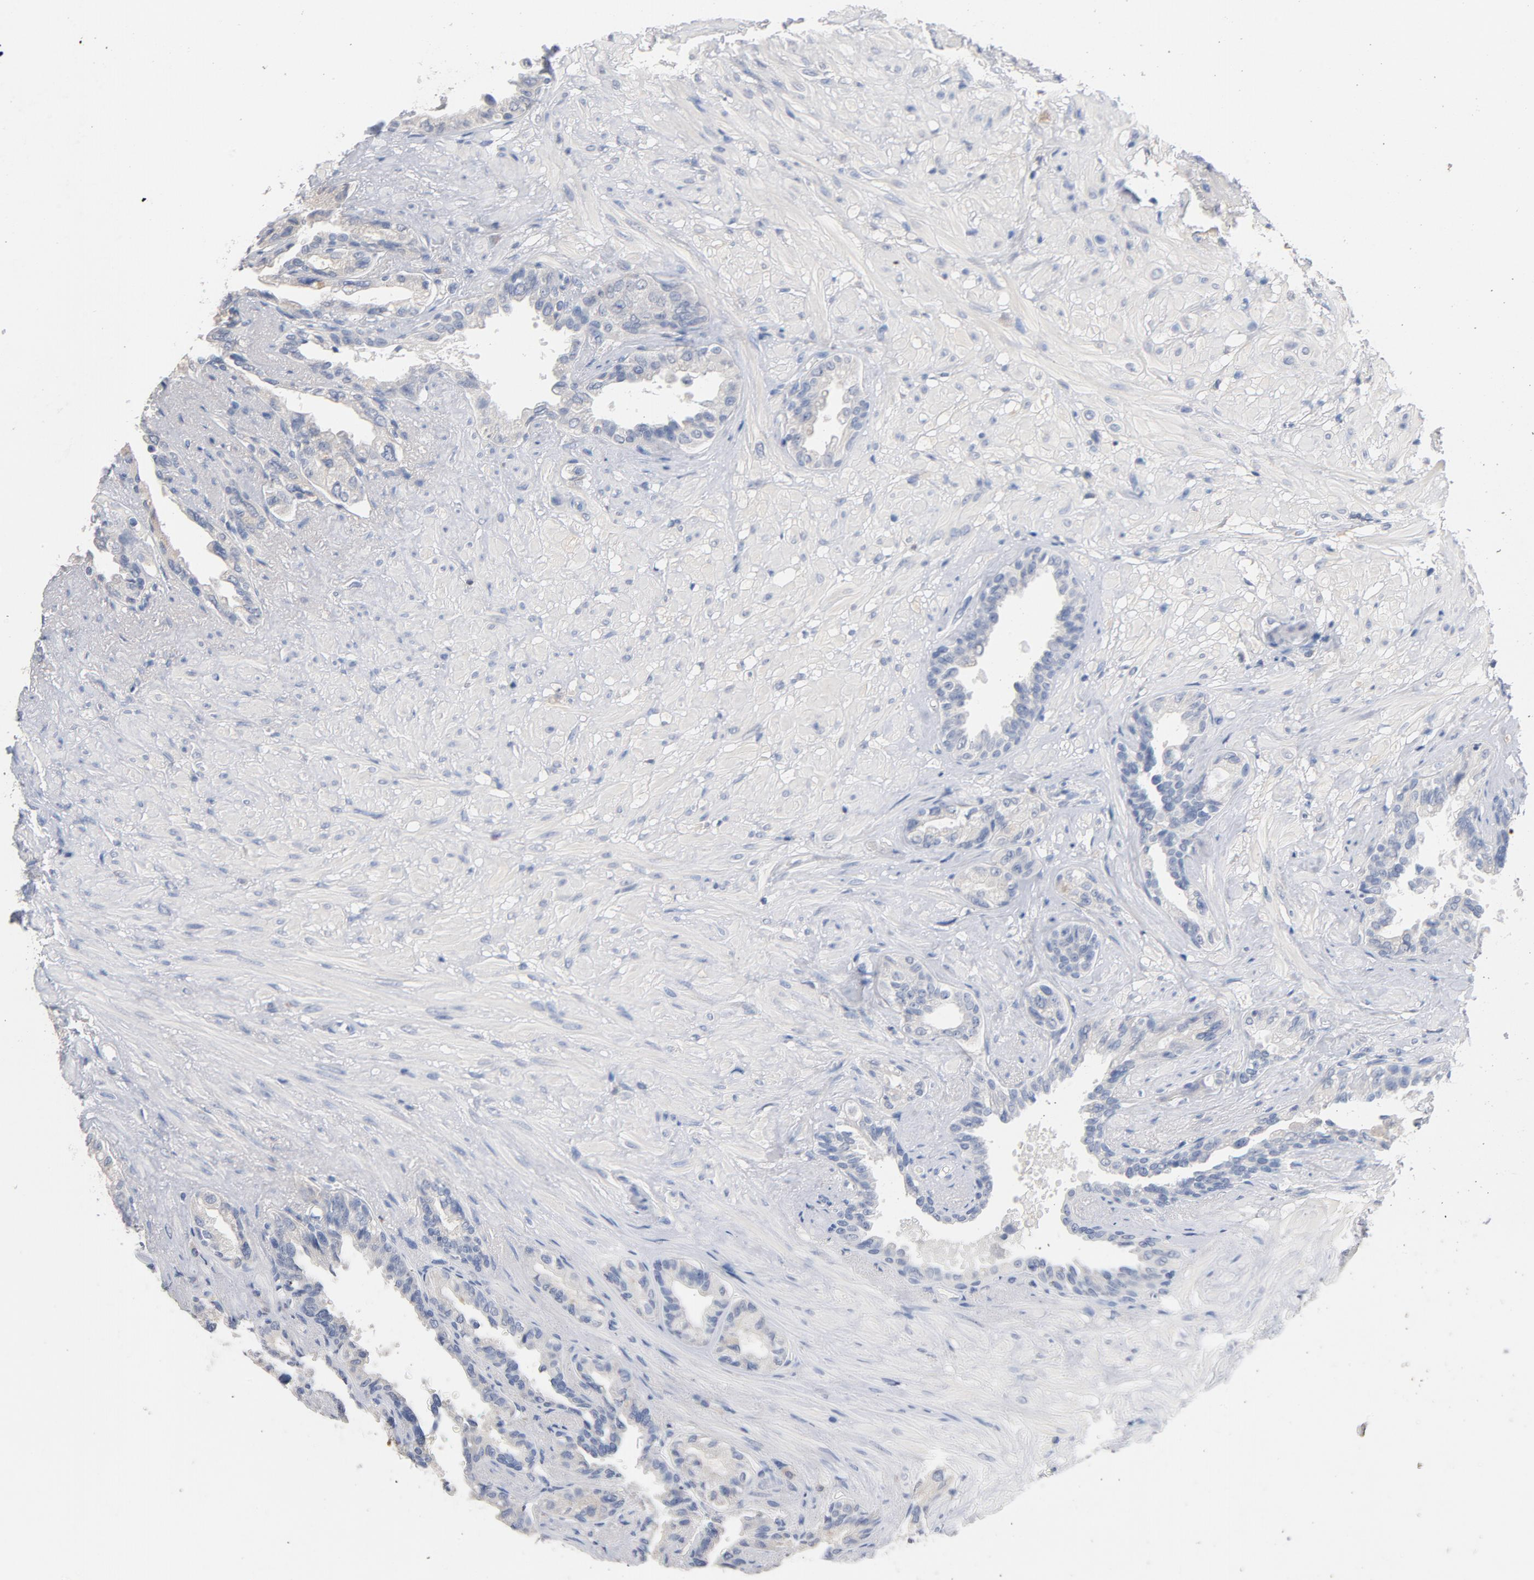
{"staining": {"intensity": "negative", "quantity": "none", "location": "none"}, "tissue": "seminal vesicle", "cell_type": "Glandular cells", "image_type": "normal", "snomed": [{"axis": "morphology", "description": "Normal tissue, NOS"}, {"axis": "topography", "description": "Seminal veicle"}], "caption": "This is an IHC image of unremarkable human seminal vesicle. There is no staining in glandular cells.", "gene": "ZCCHC13", "patient": {"sex": "male", "age": 61}}